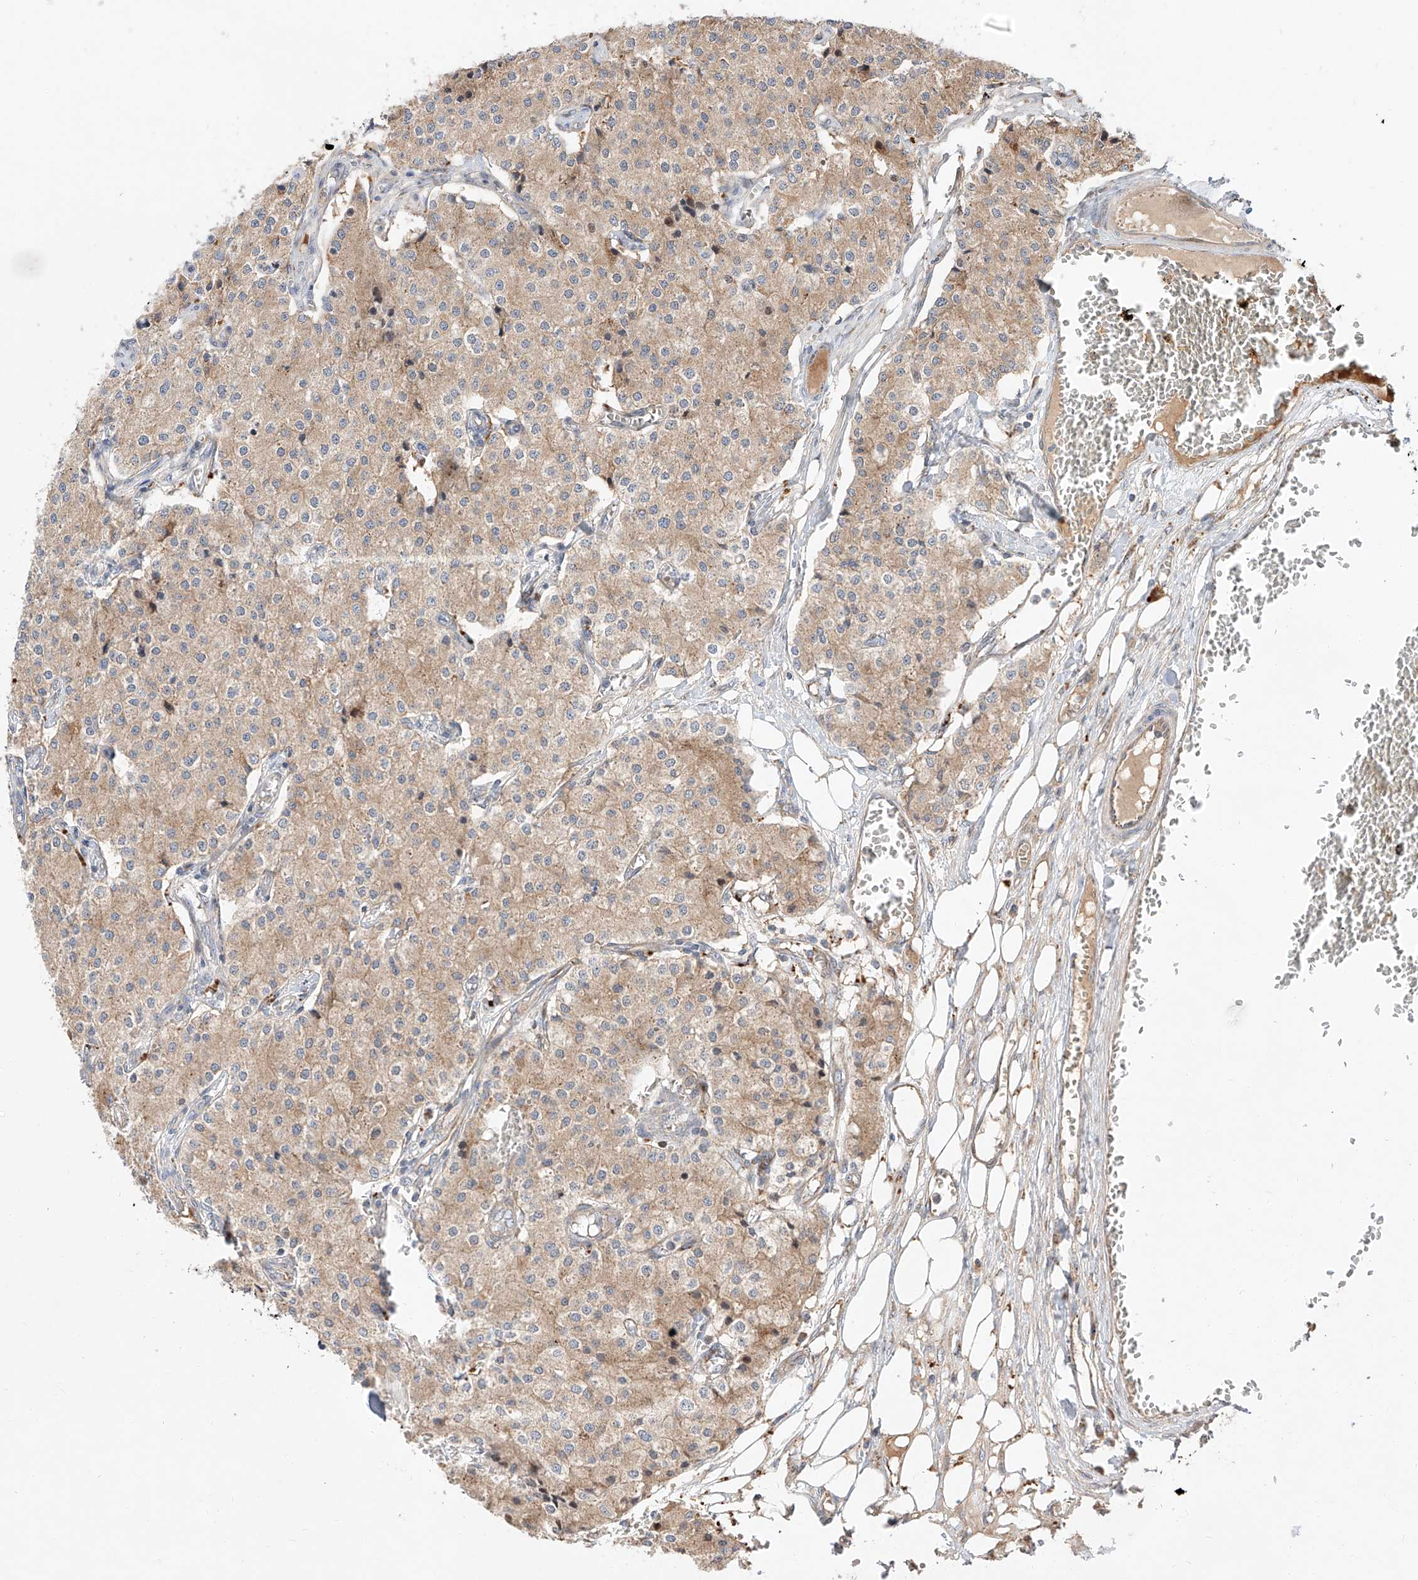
{"staining": {"intensity": "weak", "quantity": ">75%", "location": "cytoplasmic/membranous"}, "tissue": "carcinoid", "cell_type": "Tumor cells", "image_type": "cancer", "snomed": [{"axis": "morphology", "description": "Carcinoid, malignant, NOS"}, {"axis": "topography", "description": "Colon"}], "caption": "An IHC histopathology image of neoplastic tissue is shown. Protein staining in brown labels weak cytoplasmic/membranous positivity in carcinoid within tumor cells.", "gene": "DIRAS3", "patient": {"sex": "female", "age": 52}}